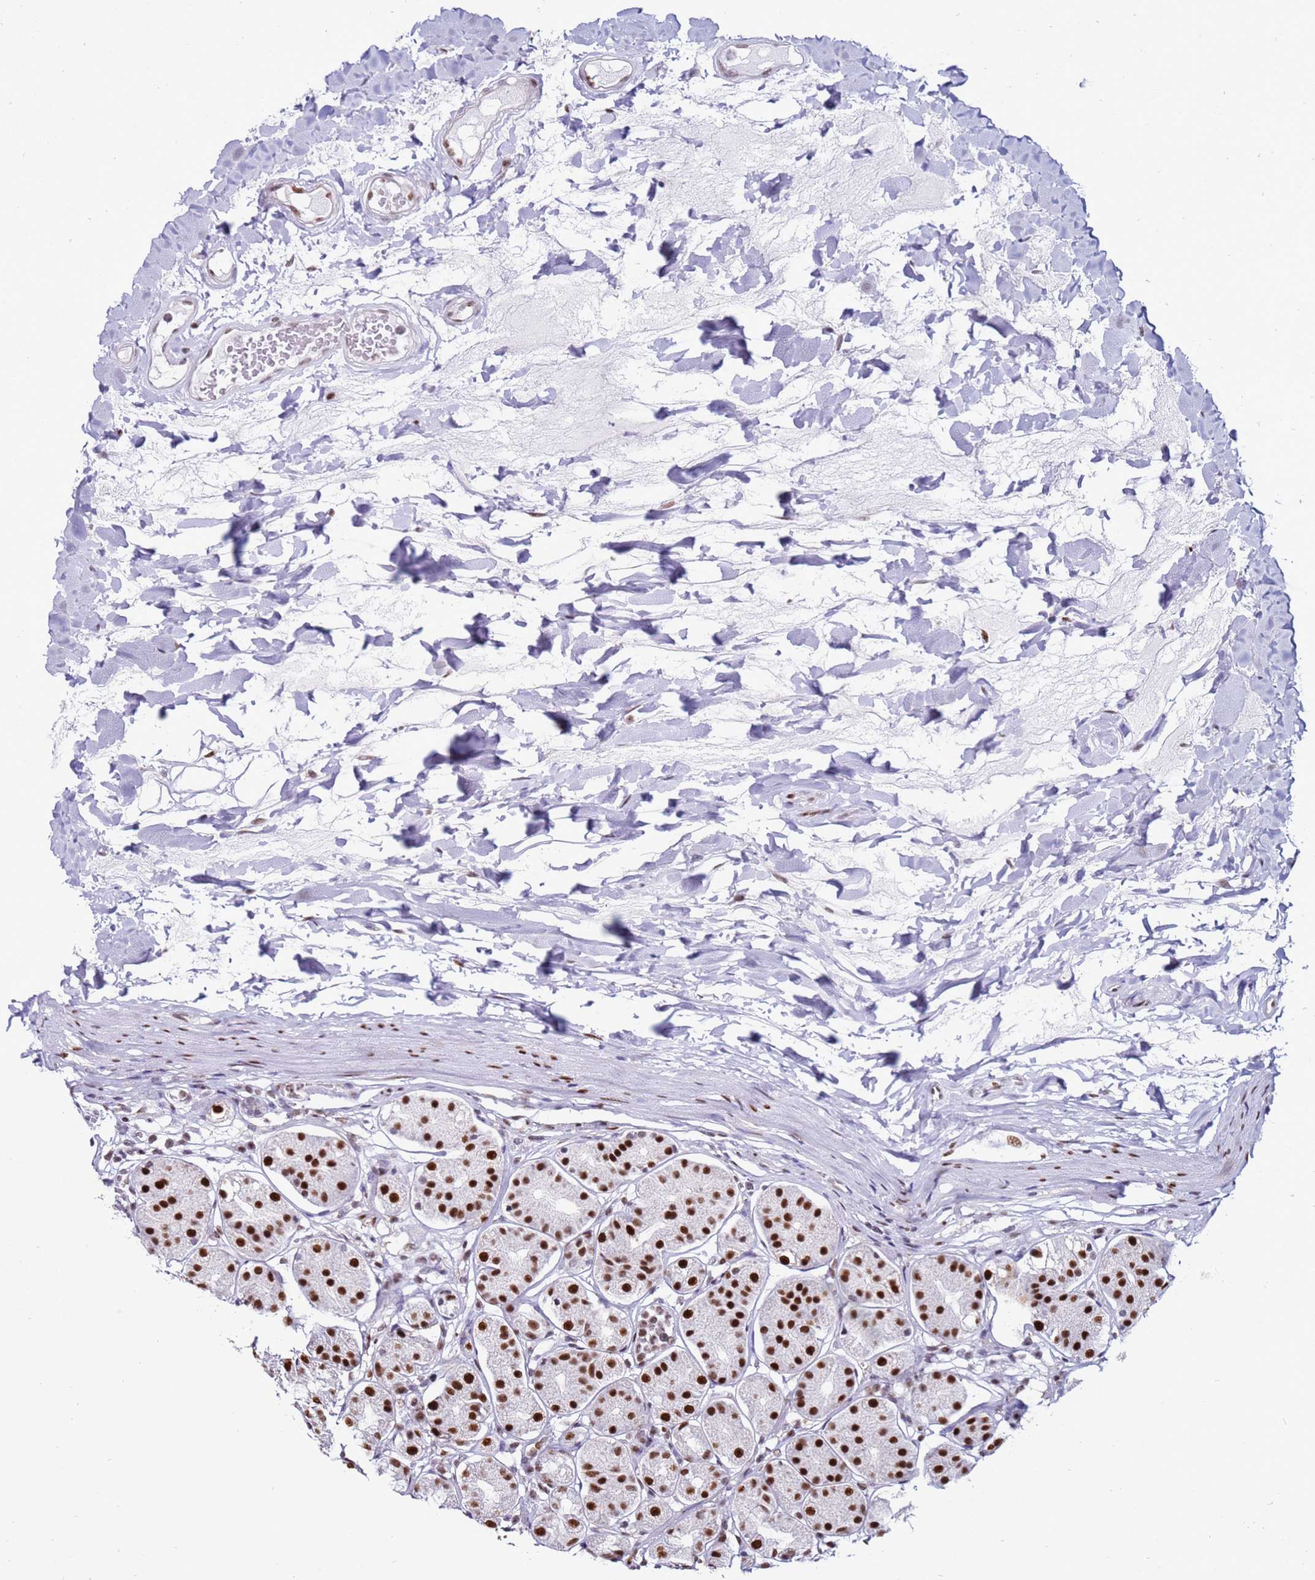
{"staining": {"intensity": "strong", "quantity": ">75%", "location": "nuclear"}, "tissue": "stomach", "cell_type": "Glandular cells", "image_type": "normal", "snomed": [{"axis": "morphology", "description": "Normal tissue, NOS"}, {"axis": "topography", "description": "Stomach"}, {"axis": "topography", "description": "Stomach, lower"}], "caption": "Glandular cells exhibit strong nuclear expression in approximately >75% of cells in benign stomach. (Brightfield microscopy of DAB IHC at high magnification).", "gene": "KPNA4", "patient": {"sex": "female", "age": 56}}